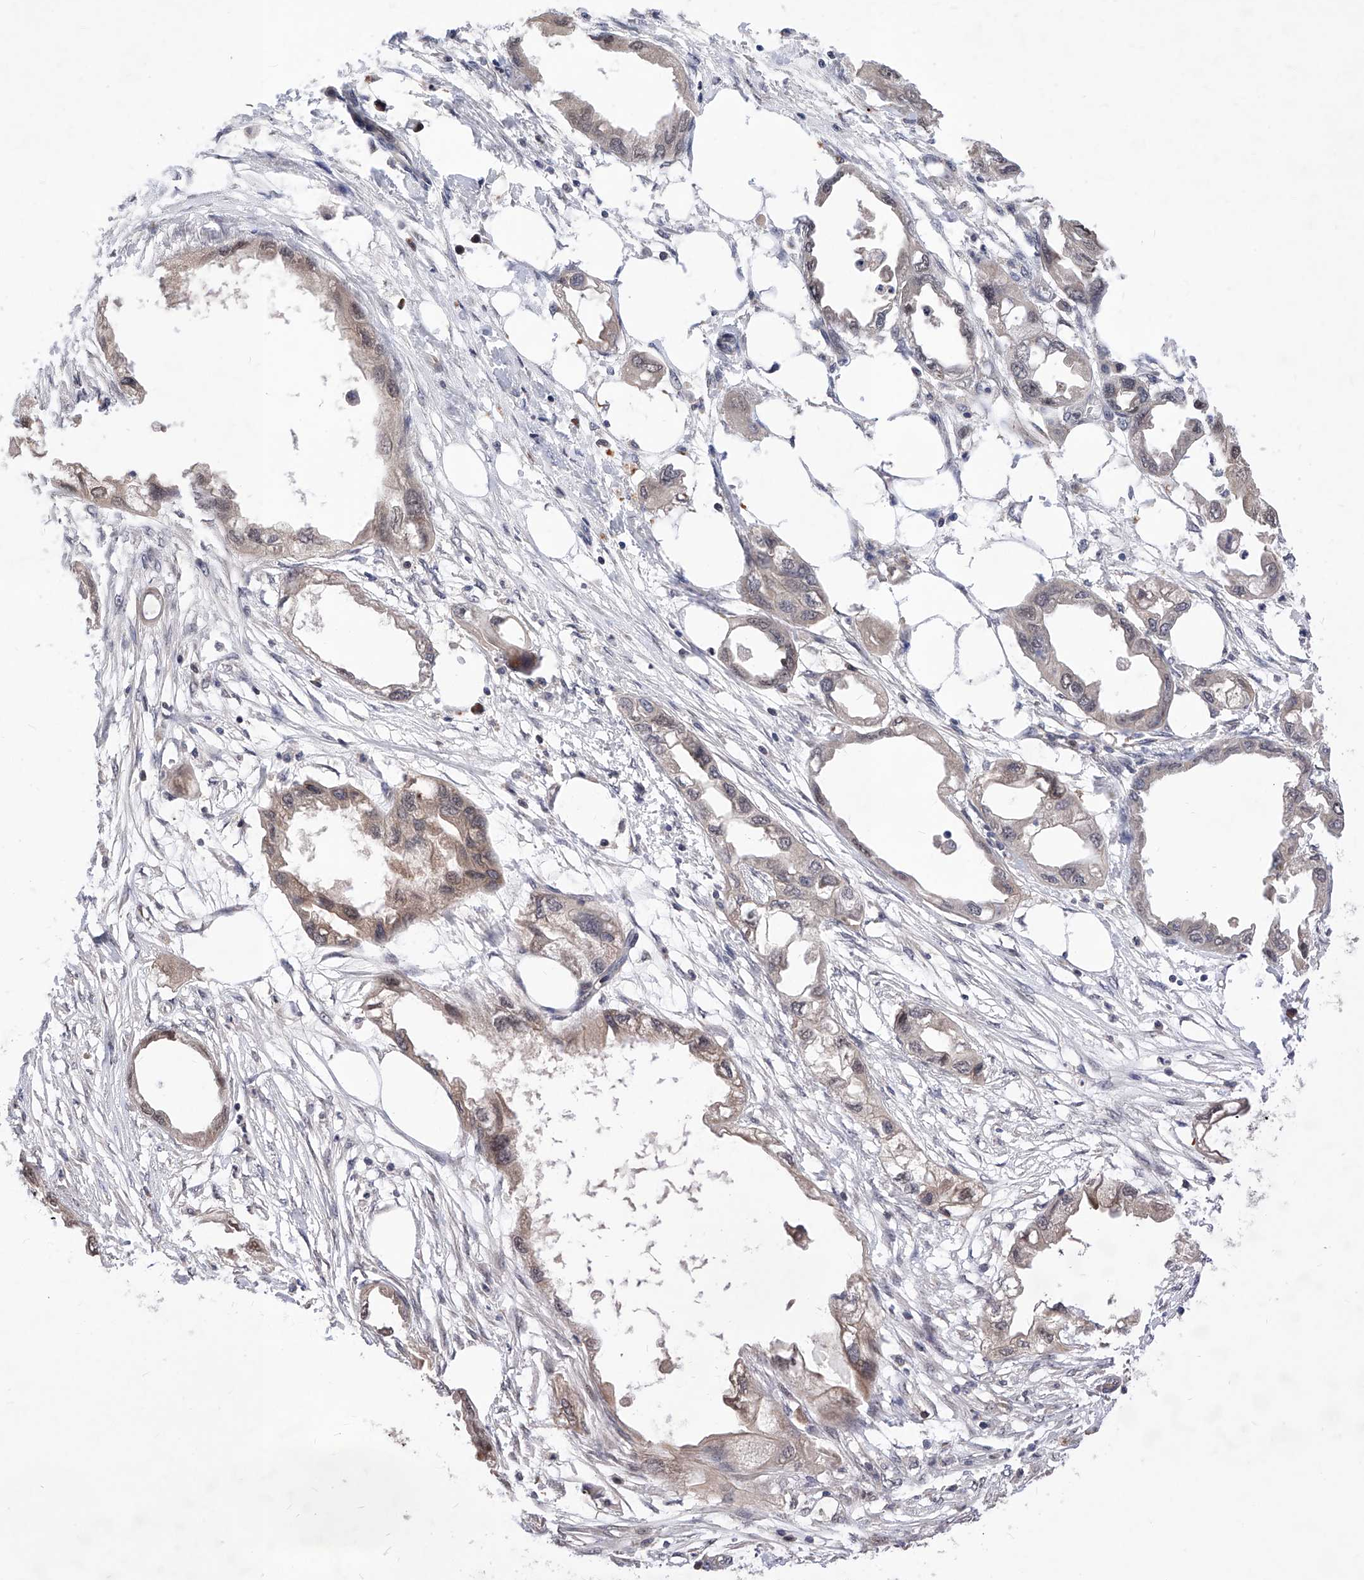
{"staining": {"intensity": "weak", "quantity": "25%-75%", "location": "cytoplasmic/membranous,nuclear"}, "tissue": "endometrial cancer", "cell_type": "Tumor cells", "image_type": "cancer", "snomed": [{"axis": "morphology", "description": "Adenocarcinoma, NOS"}, {"axis": "morphology", "description": "Adenocarcinoma, metastatic, NOS"}, {"axis": "topography", "description": "Adipose tissue"}, {"axis": "topography", "description": "Endometrium"}], "caption": "About 25%-75% of tumor cells in endometrial metastatic adenocarcinoma display weak cytoplasmic/membranous and nuclear protein positivity as visualized by brown immunohistochemical staining.", "gene": "LGR4", "patient": {"sex": "female", "age": 67}}